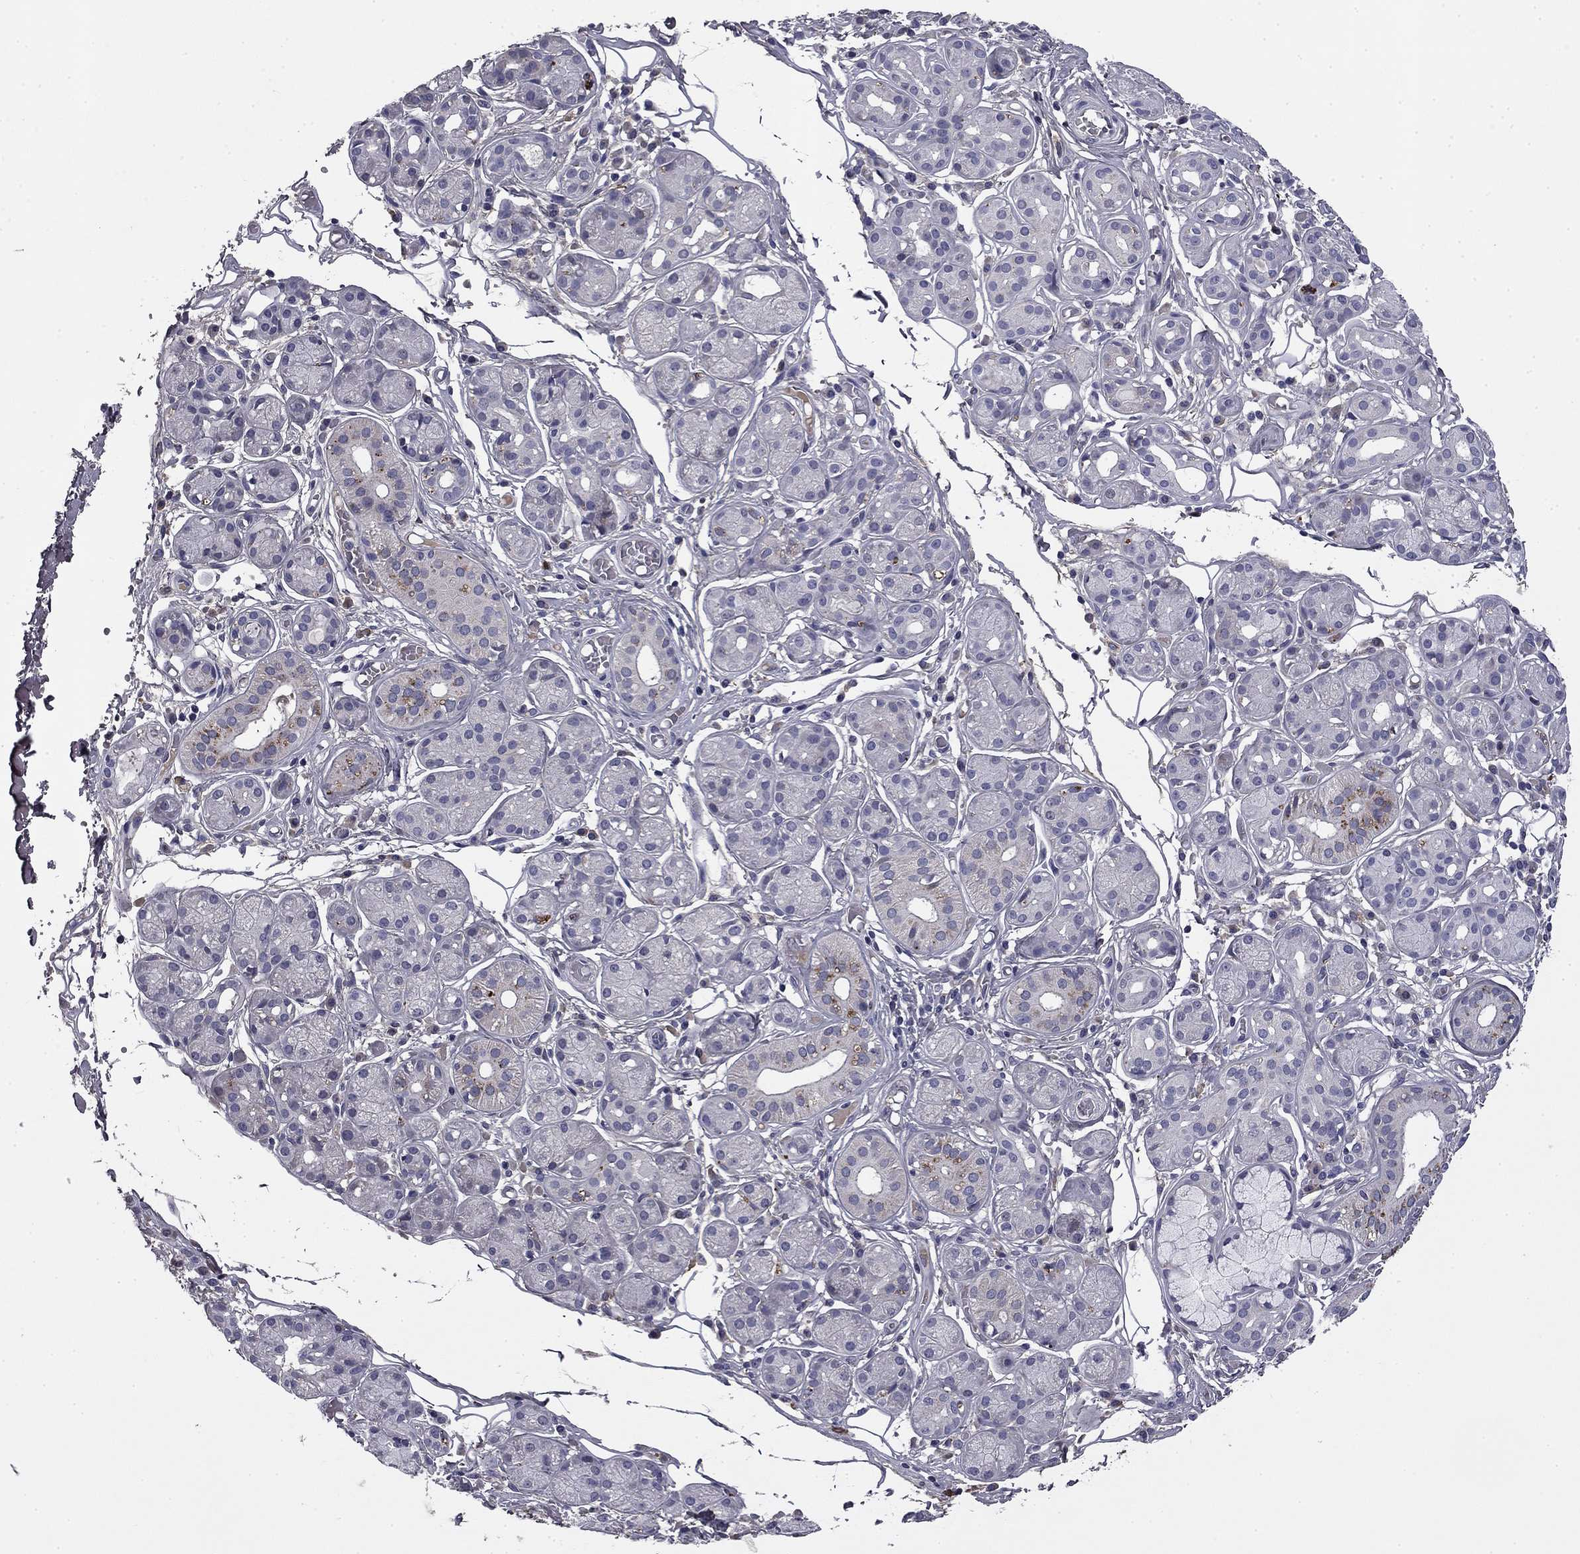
{"staining": {"intensity": "negative", "quantity": "none", "location": "none"}, "tissue": "salivary gland", "cell_type": "Glandular cells", "image_type": "normal", "snomed": [{"axis": "morphology", "description": "Normal tissue, NOS"}, {"axis": "topography", "description": "Salivary gland"}, {"axis": "topography", "description": "Peripheral nerve tissue"}], "caption": "Glandular cells show no significant protein expression in benign salivary gland. The staining is performed using DAB (3,3'-diaminobenzidine) brown chromogen with nuclei counter-stained in using hematoxylin.", "gene": "COL2A1", "patient": {"sex": "male", "age": 71}}